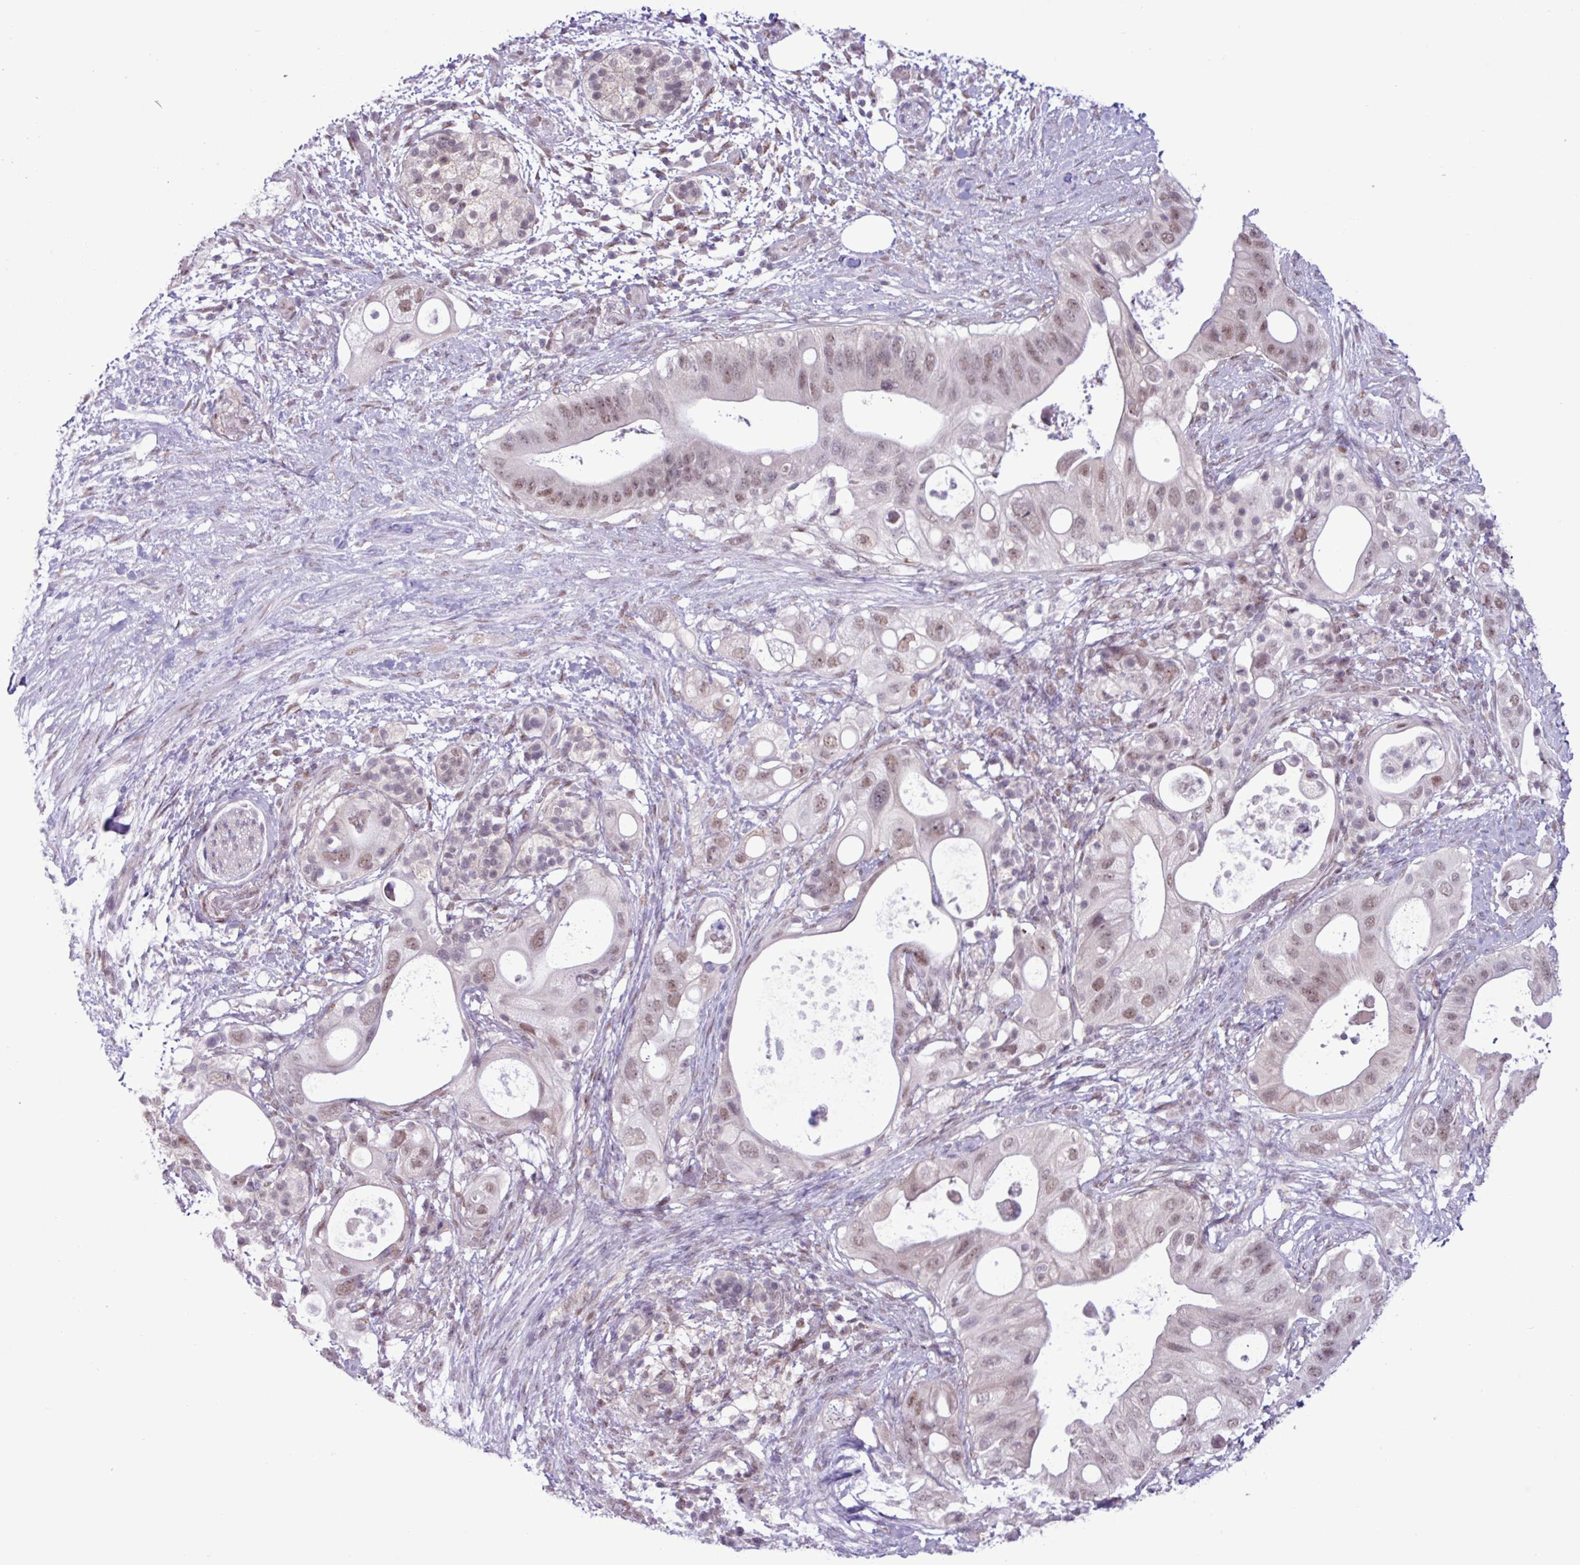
{"staining": {"intensity": "moderate", "quantity": ">75%", "location": "nuclear"}, "tissue": "pancreatic cancer", "cell_type": "Tumor cells", "image_type": "cancer", "snomed": [{"axis": "morphology", "description": "Adenocarcinoma, NOS"}, {"axis": "topography", "description": "Pancreas"}], "caption": "Immunohistochemistry histopathology image of pancreatic adenocarcinoma stained for a protein (brown), which shows medium levels of moderate nuclear staining in approximately >75% of tumor cells.", "gene": "NOTCH2", "patient": {"sex": "female", "age": 72}}